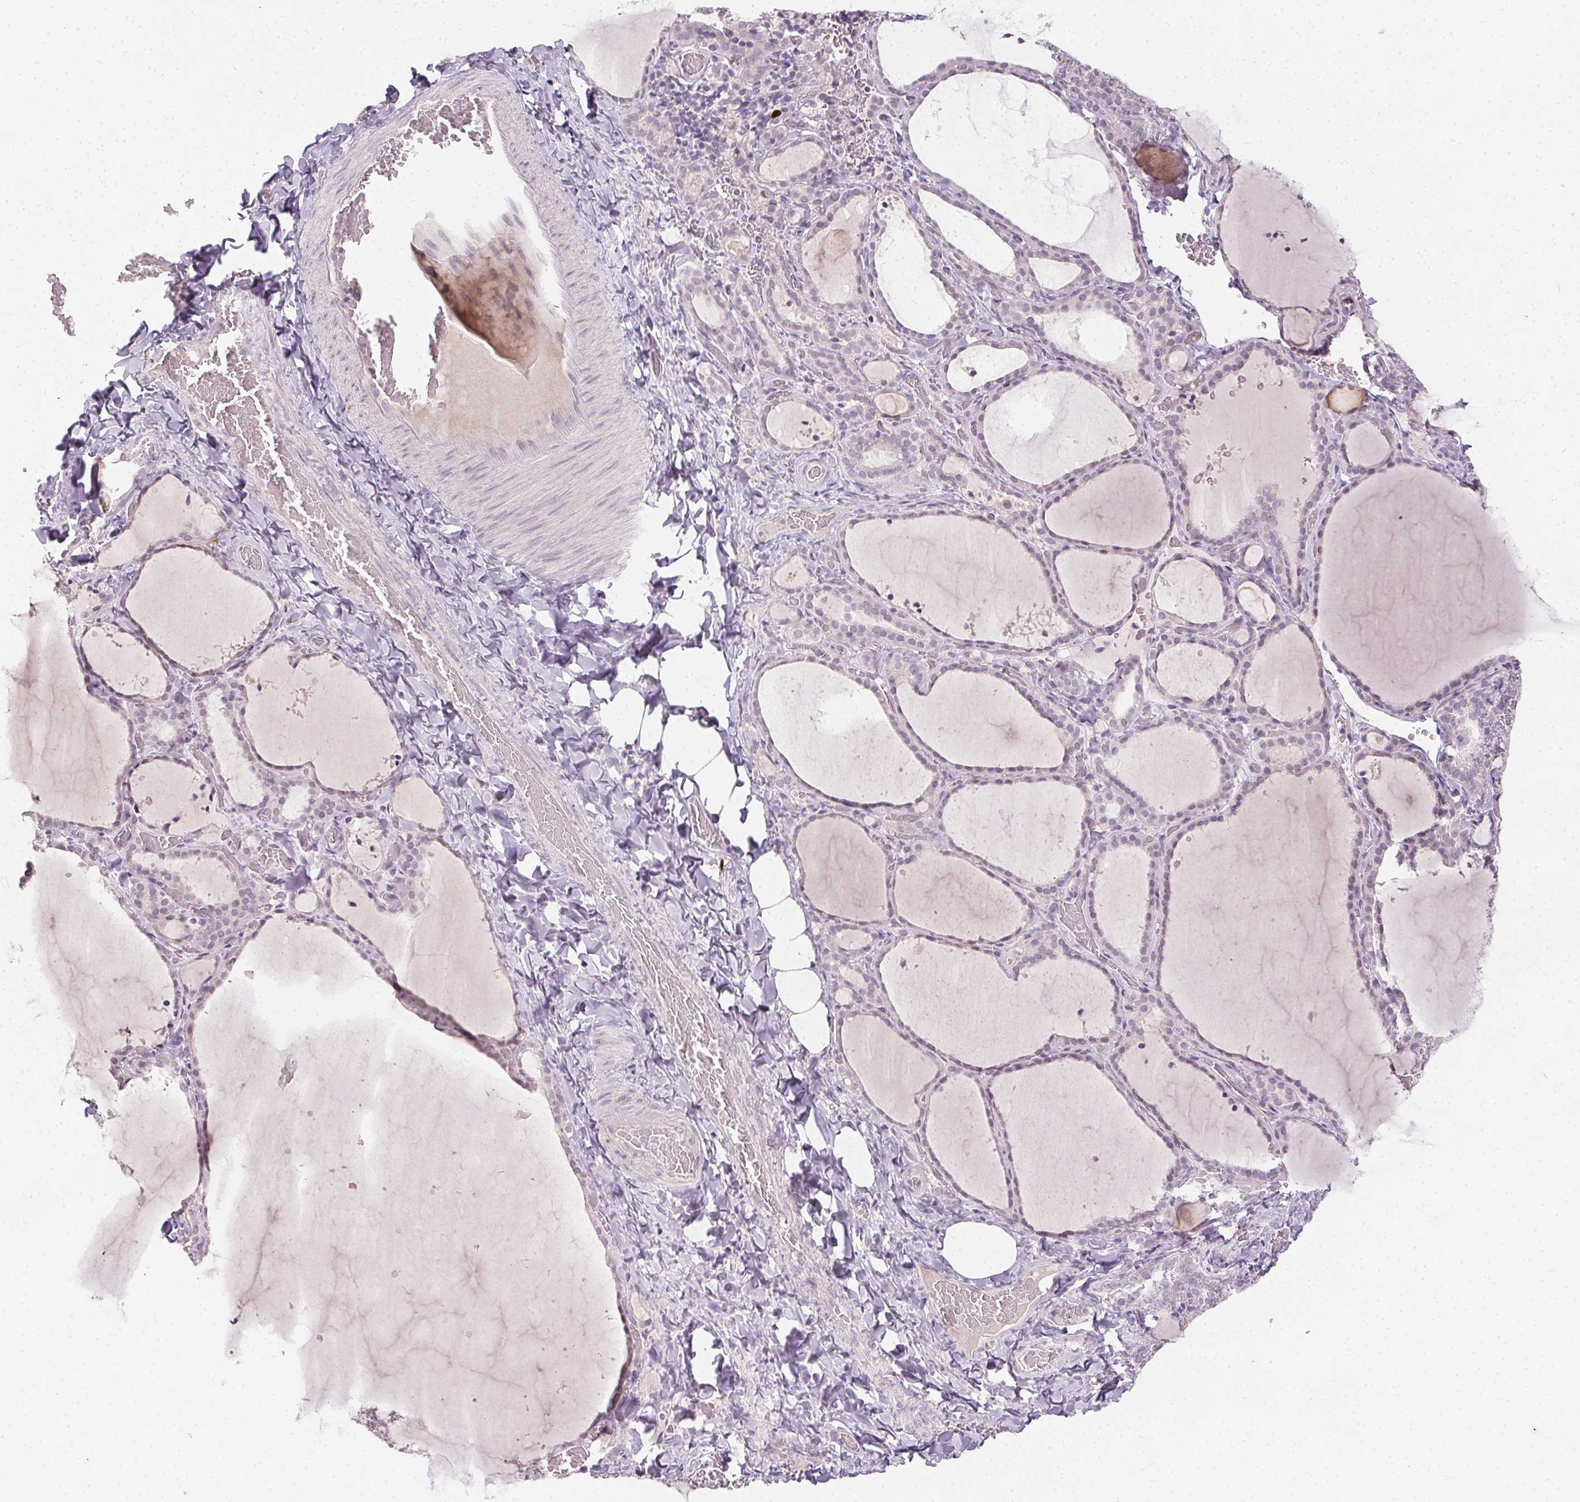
{"staining": {"intensity": "negative", "quantity": "none", "location": "none"}, "tissue": "thyroid gland", "cell_type": "Glandular cells", "image_type": "normal", "snomed": [{"axis": "morphology", "description": "Normal tissue, NOS"}, {"axis": "topography", "description": "Thyroid gland"}], "caption": "Glandular cells show no significant protein staining in benign thyroid gland.", "gene": "ANLN", "patient": {"sex": "female", "age": 22}}